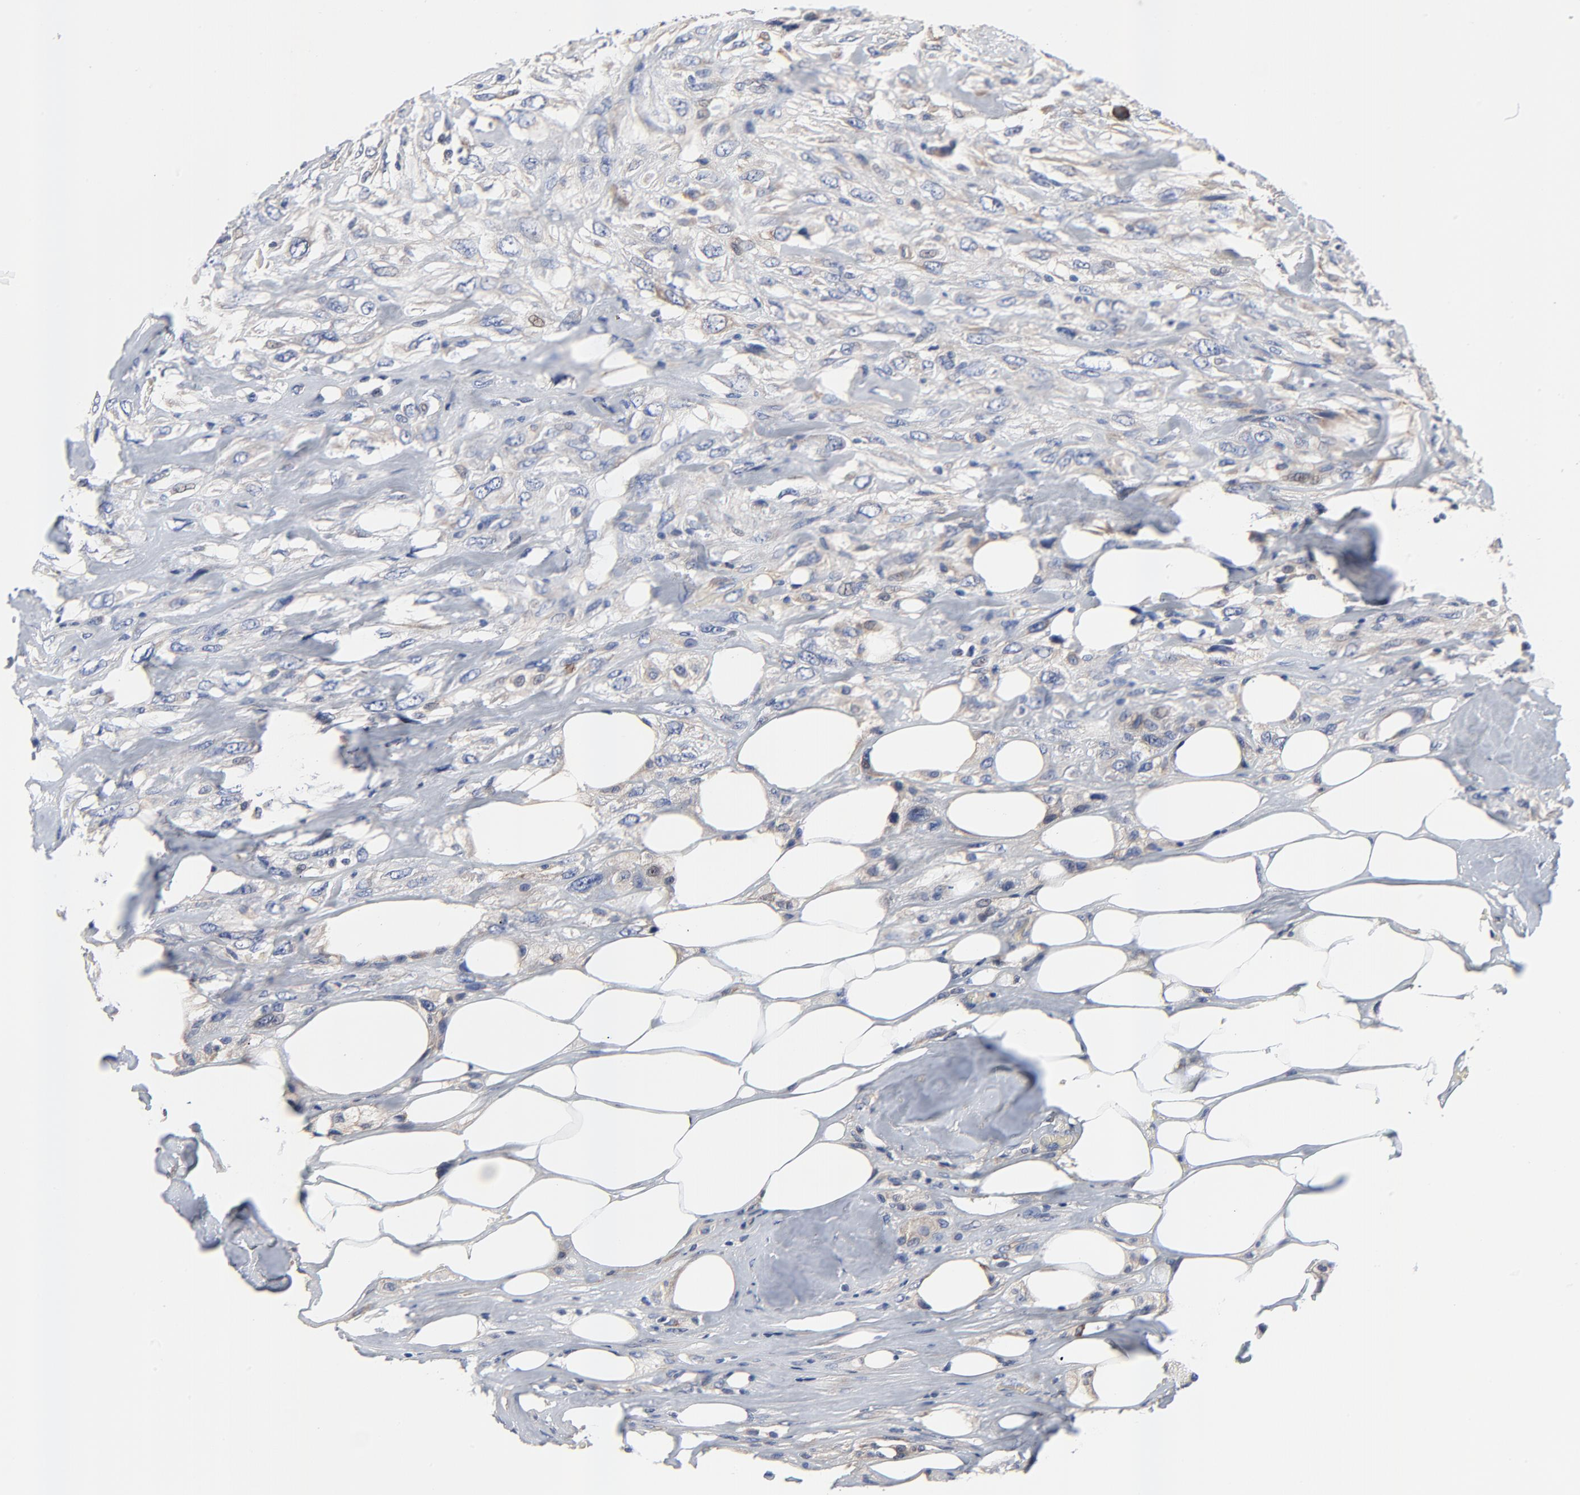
{"staining": {"intensity": "weak", "quantity": "<25%", "location": "cytoplasmic/membranous"}, "tissue": "breast cancer", "cell_type": "Tumor cells", "image_type": "cancer", "snomed": [{"axis": "morphology", "description": "Neoplasm, malignant, NOS"}, {"axis": "topography", "description": "Breast"}], "caption": "An IHC micrograph of breast cancer (neoplasm (malignant)) is shown. There is no staining in tumor cells of breast cancer (neoplasm (malignant)). (DAB (3,3'-diaminobenzidine) immunohistochemistry with hematoxylin counter stain).", "gene": "VAV2", "patient": {"sex": "female", "age": 50}}